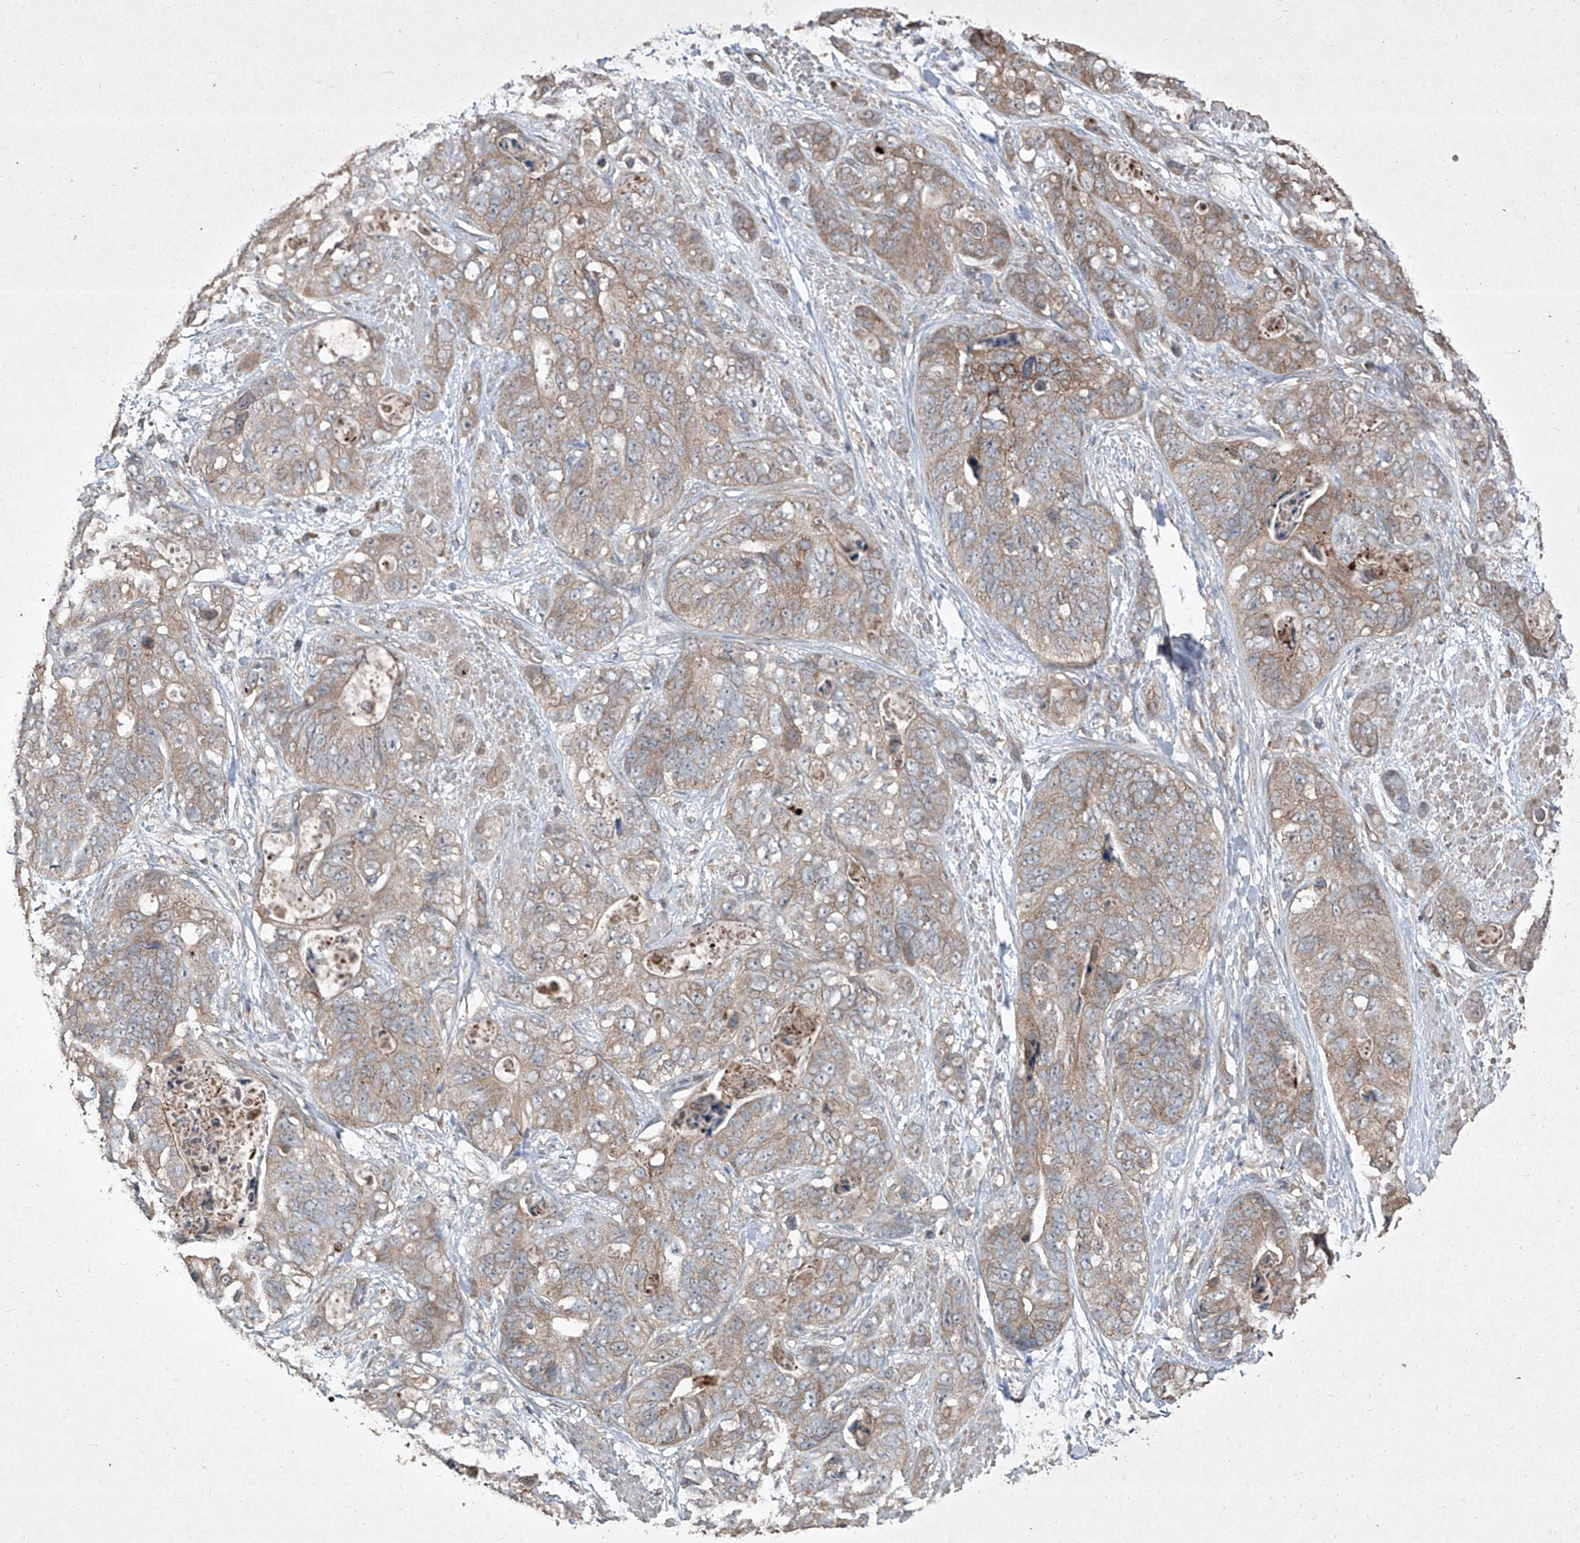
{"staining": {"intensity": "weak", "quantity": ">75%", "location": "cytoplasmic/membranous"}, "tissue": "stomach cancer", "cell_type": "Tumor cells", "image_type": "cancer", "snomed": [{"axis": "morphology", "description": "Adenocarcinoma, NOS"}, {"axis": "topography", "description": "Stomach"}], "caption": "A photomicrograph of human adenocarcinoma (stomach) stained for a protein demonstrates weak cytoplasmic/membranous brown staining in tumor cells.", "gene": "CCN1", "patient": {"sex": "female", "age": 89}}